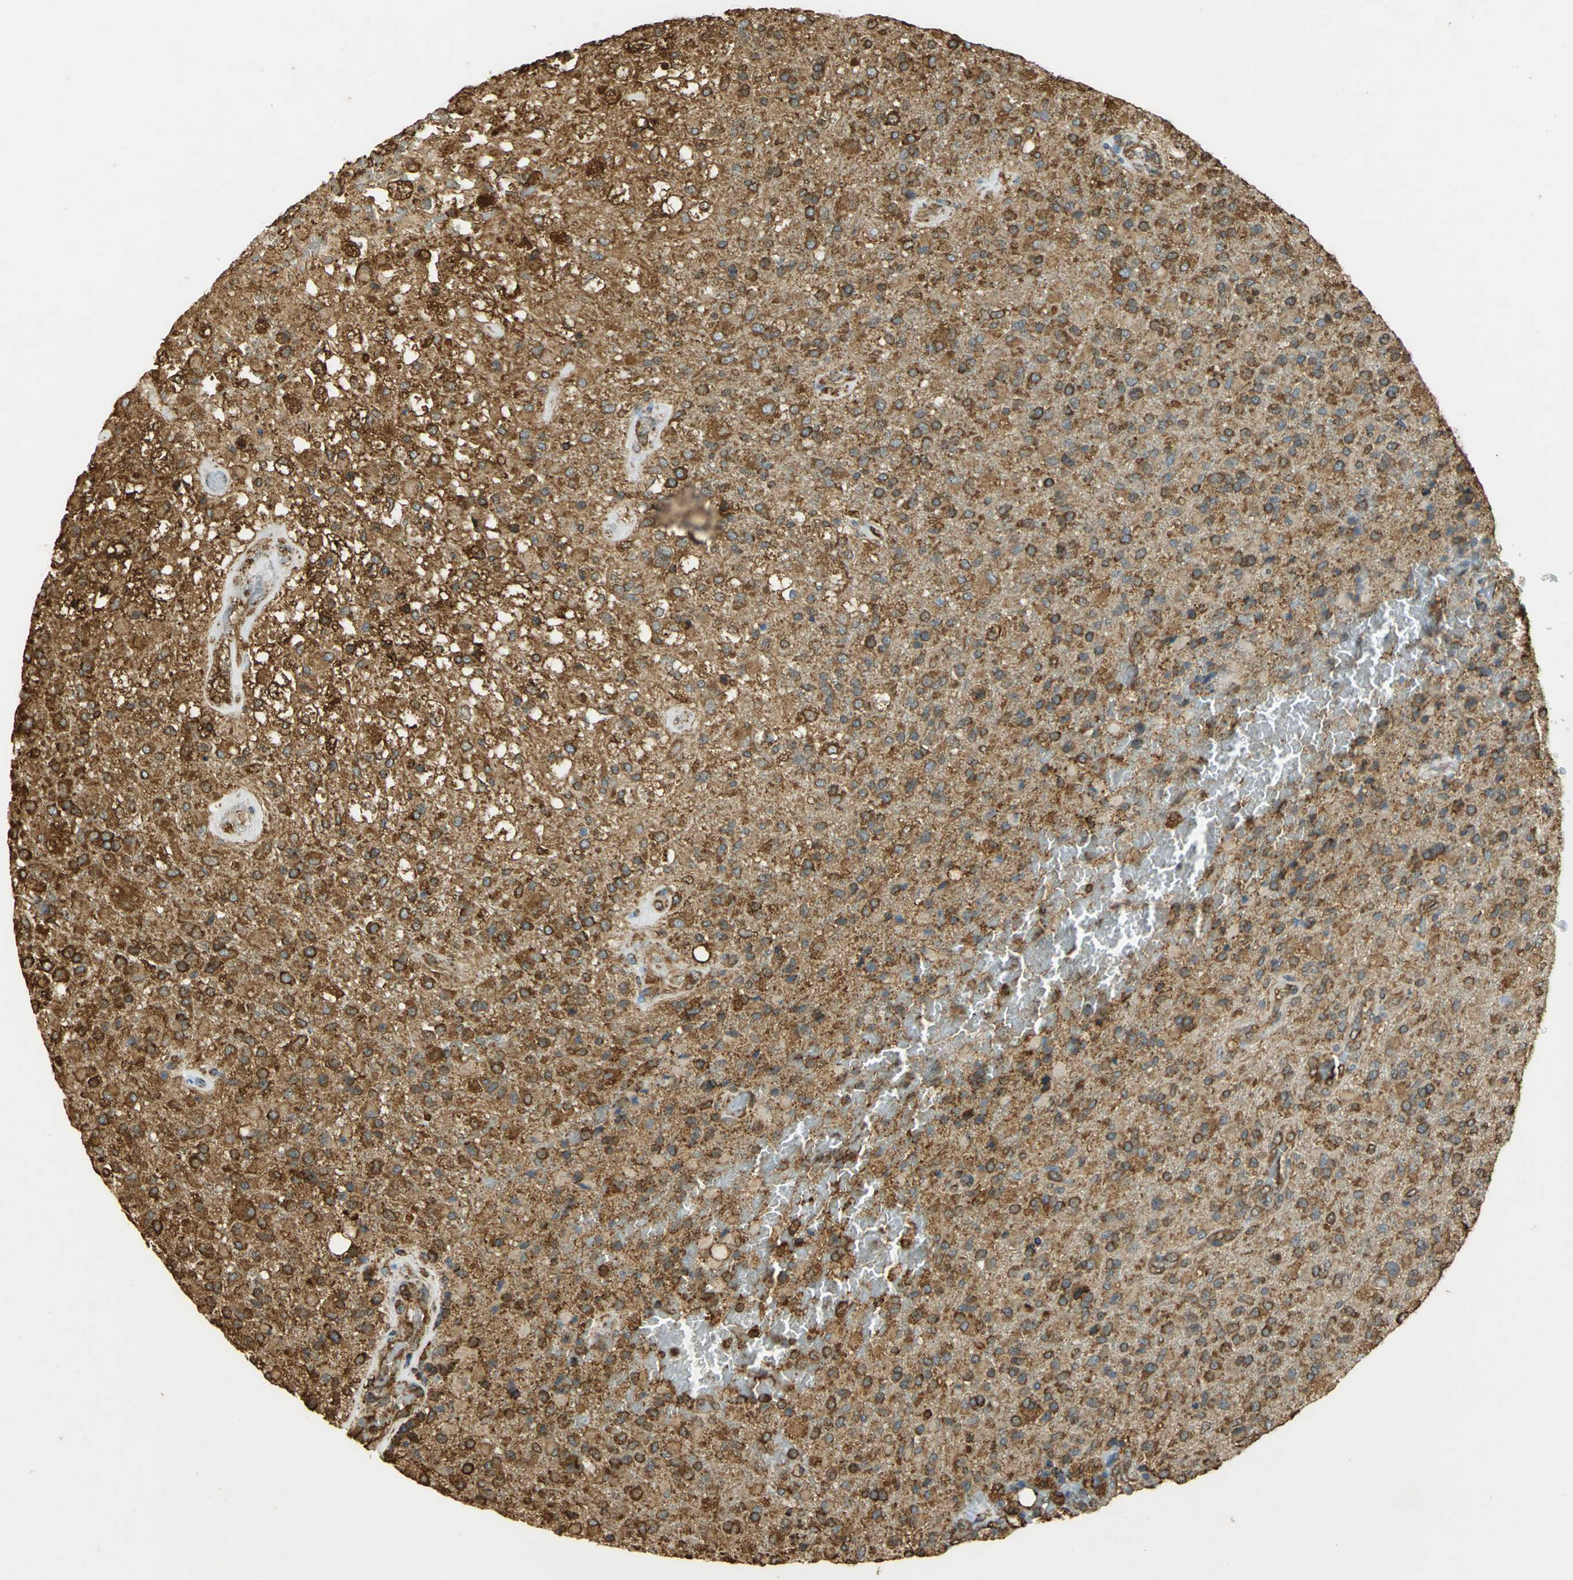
{"staining": {"intensity": "moderate", "quantity": ">75%", "location": "cytoplasmic/membranous"}, "tissue": "glioma", "cell_type": "Tumor cells", "image_type": "cancer", "snomed": [{"axis": "morphology", "description": "Glioma, malignant, High grade"}, {"axis": "topography", "description": "Brain"}], "caption": "The immunohistochemical stain highlights moderate cytoplasmic/membranous staining in tumor cells of malignant glioma (high-grade) tissue.", "gene": "HSP90B1", "patient": {"sex": "male", "age": 71}}